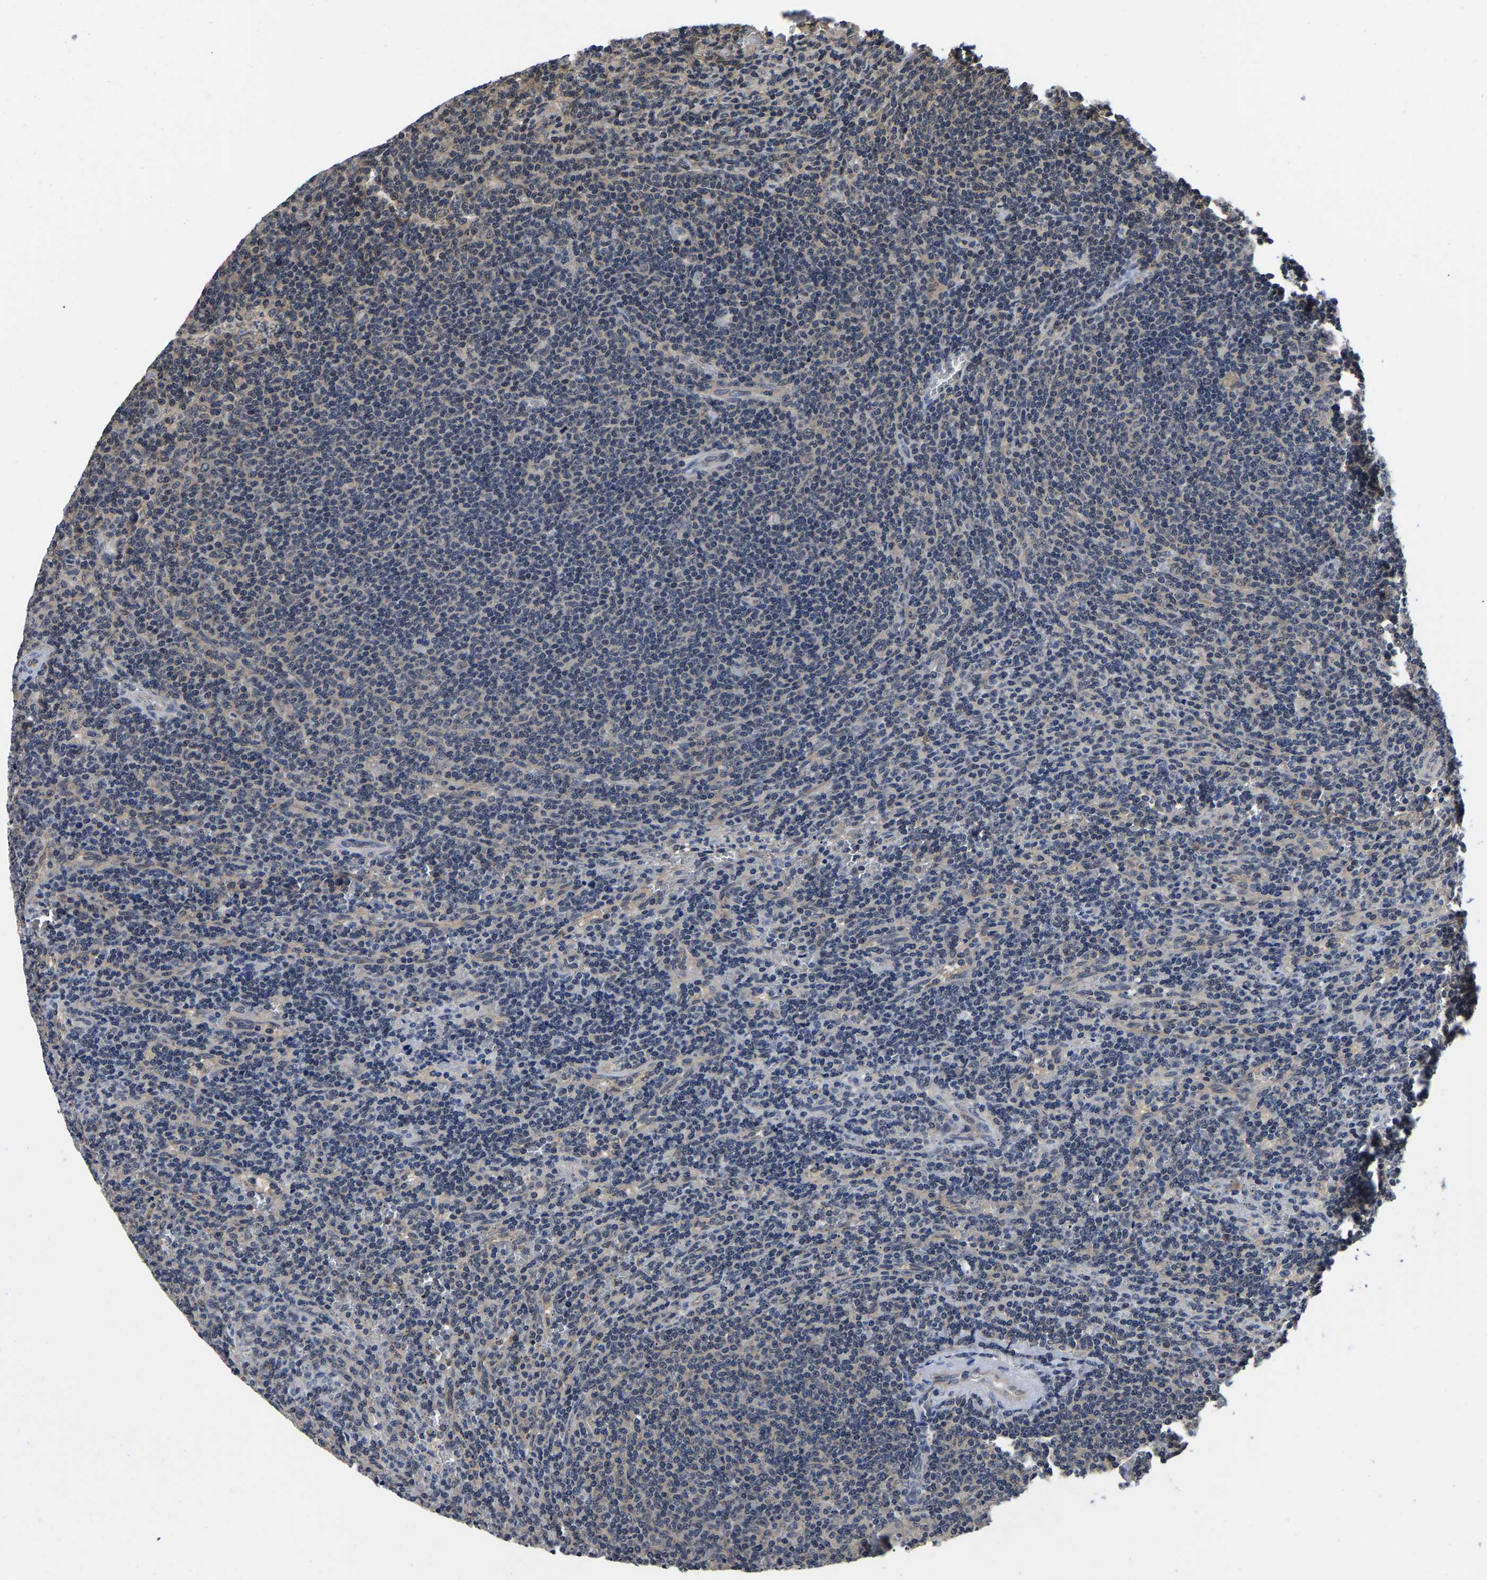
{"staining": {"intensity": "negative", "quantity": "none", "location": "none"}, "tissue": "lymphoma", "cell_type": "Tumor cells", "image_type": "cancer", "snomed": [{"axis": "morphology", "description": "Malignant lymphoma, non-Hodgkin's type, Low grade"}, {"axis": "topography", "description": "Spleen"}], "caption": "Immunohistochemistry (IHC) of low-grade malignant lymphoma, non-Hodgkin's type demonstrates no expression in tumor cells.", "gene": "MCOLN2", "patient": {"sex": "female", "age": 50}}